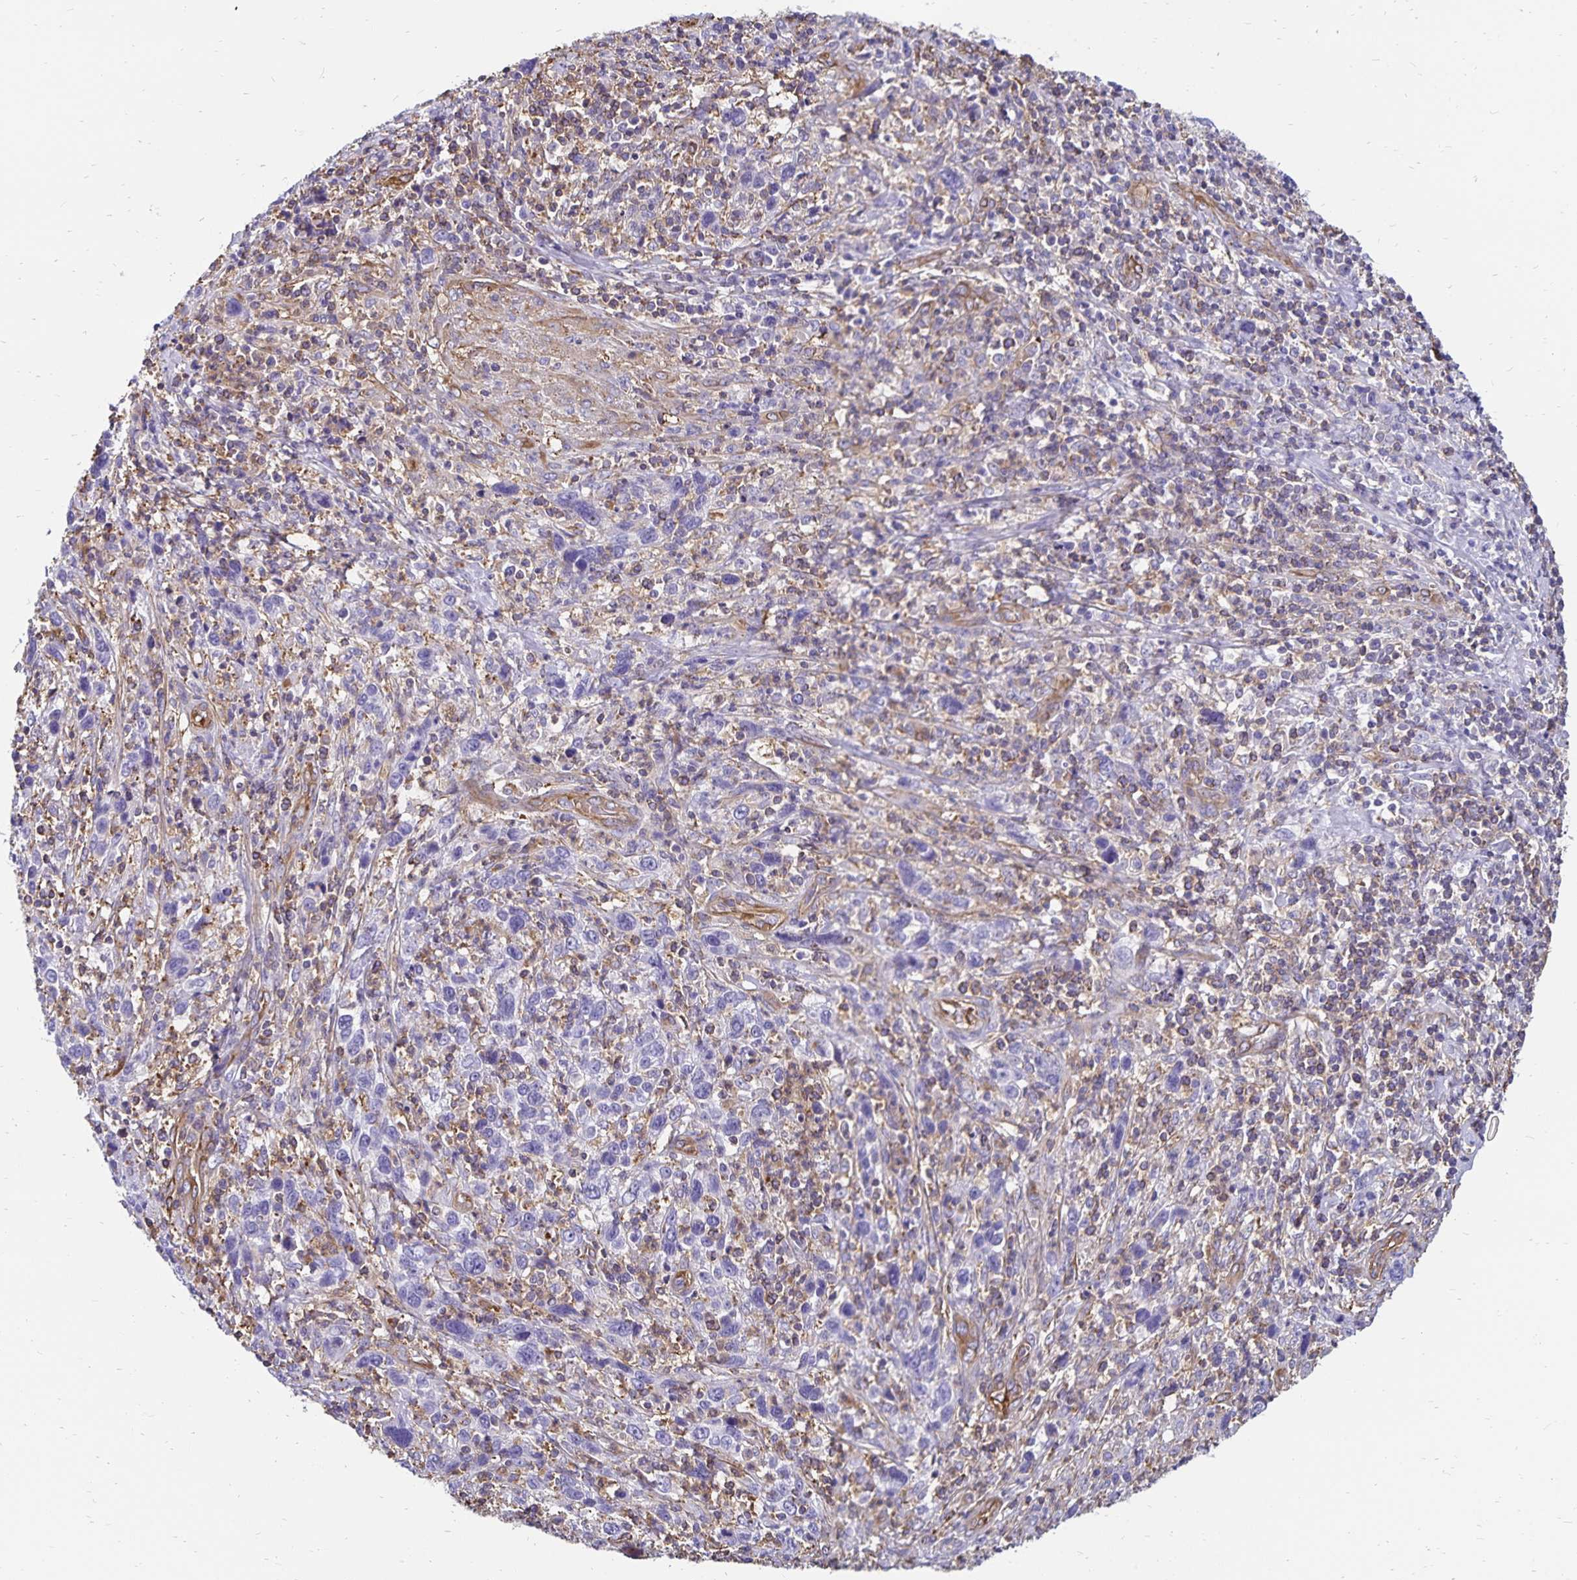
{"staining": {"intensity": "negative", "quantity": "none", "location": "none"}, "tissue": "cervical cancer", "cell_type": "Tumor cells", "image_type": "cancer", "snomed": [{"axis": "morphology", "description": "Squamous cell carcinoma, NOS"}, {"axis": "topography", "description": "Cervix"}], "caption": "Cervical cancer was stained to show a protein in brown. There is no significant positivity in tumor cells. (Brightfield microscopy of DAB IHC at high magnification).", "gene": "RPRML", "patient": {"sex": "female", "age": 46}}